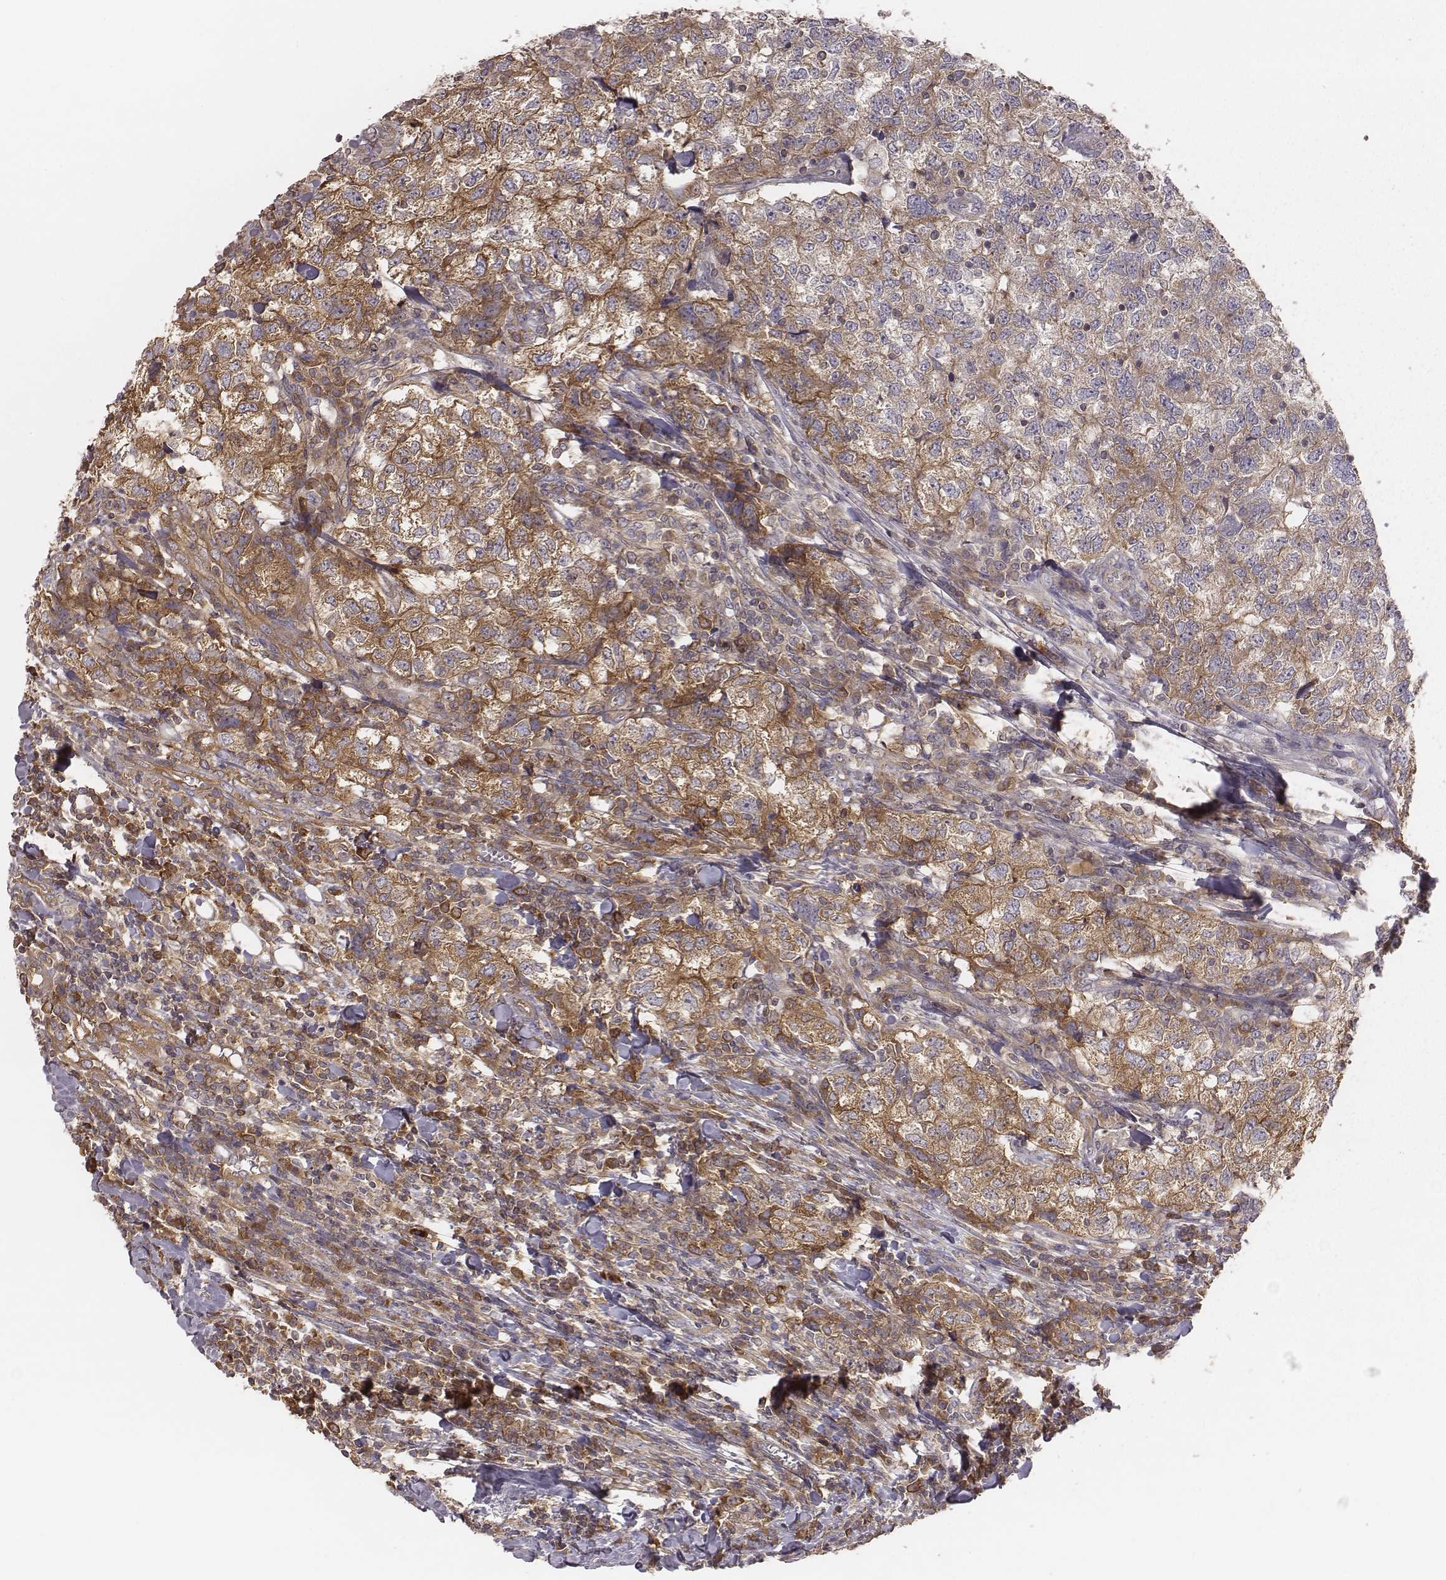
{"staining": {"intensity": "moderate", "quantity": "25%-75%", "location": "cytoplasmic/membranous"}, "tissue": "breast cancer", "cell_type": "Tumor cells", "image_type": "cancer", "snomed": [{"axis": "morphology", "description": "Duct carcinoma"}, {"axis": "topography", "description": "Breast"}], "caption": "There is medium levels of moderate cytoplasmic/membranous positivity in tumor cells of breast cancer, as demonstrated by immunohistochemical staining (brown color).", "gene": "CAD", "patient": {"sex": "female", "age": 30}}